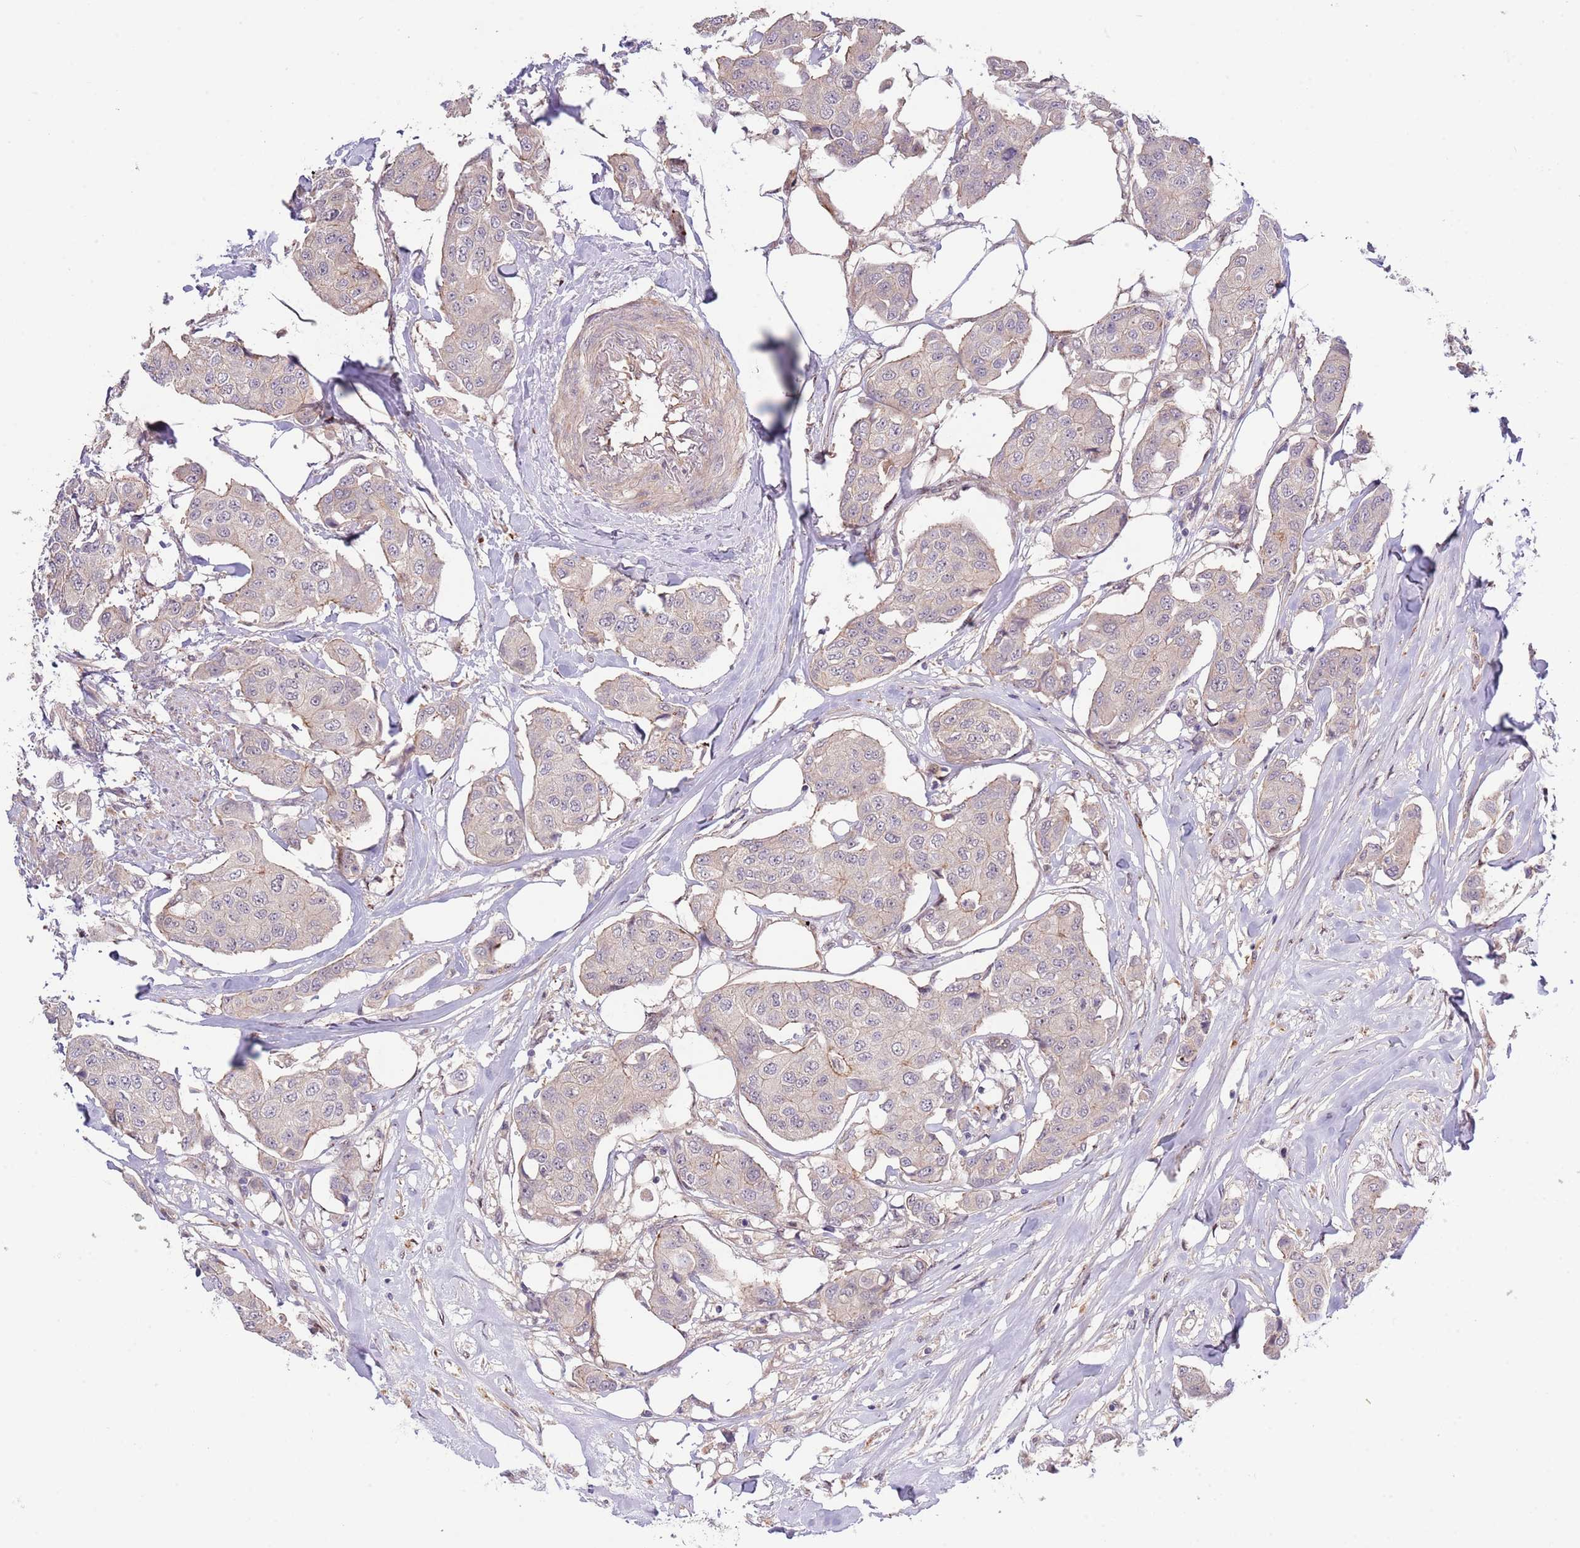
{"staining": {"intensity": "negative", "quantity": "none", "location": "none"}, "tissue": "breast cancer", "cell_type": "Tumor cells", "image_type": "cancer", "snomed": [{"axis": "morphology", "description": "Duct carcinoma"}, {"axis": "topography", "description": "Breast"}, {"axis": "topography", "description": "Lymph node"}], "caption": "Protein analysis of breast cancer displays no significant positivity in tumor cells.", "gene": "PRR16", "patient": {"sex": "female", "age": 80}}